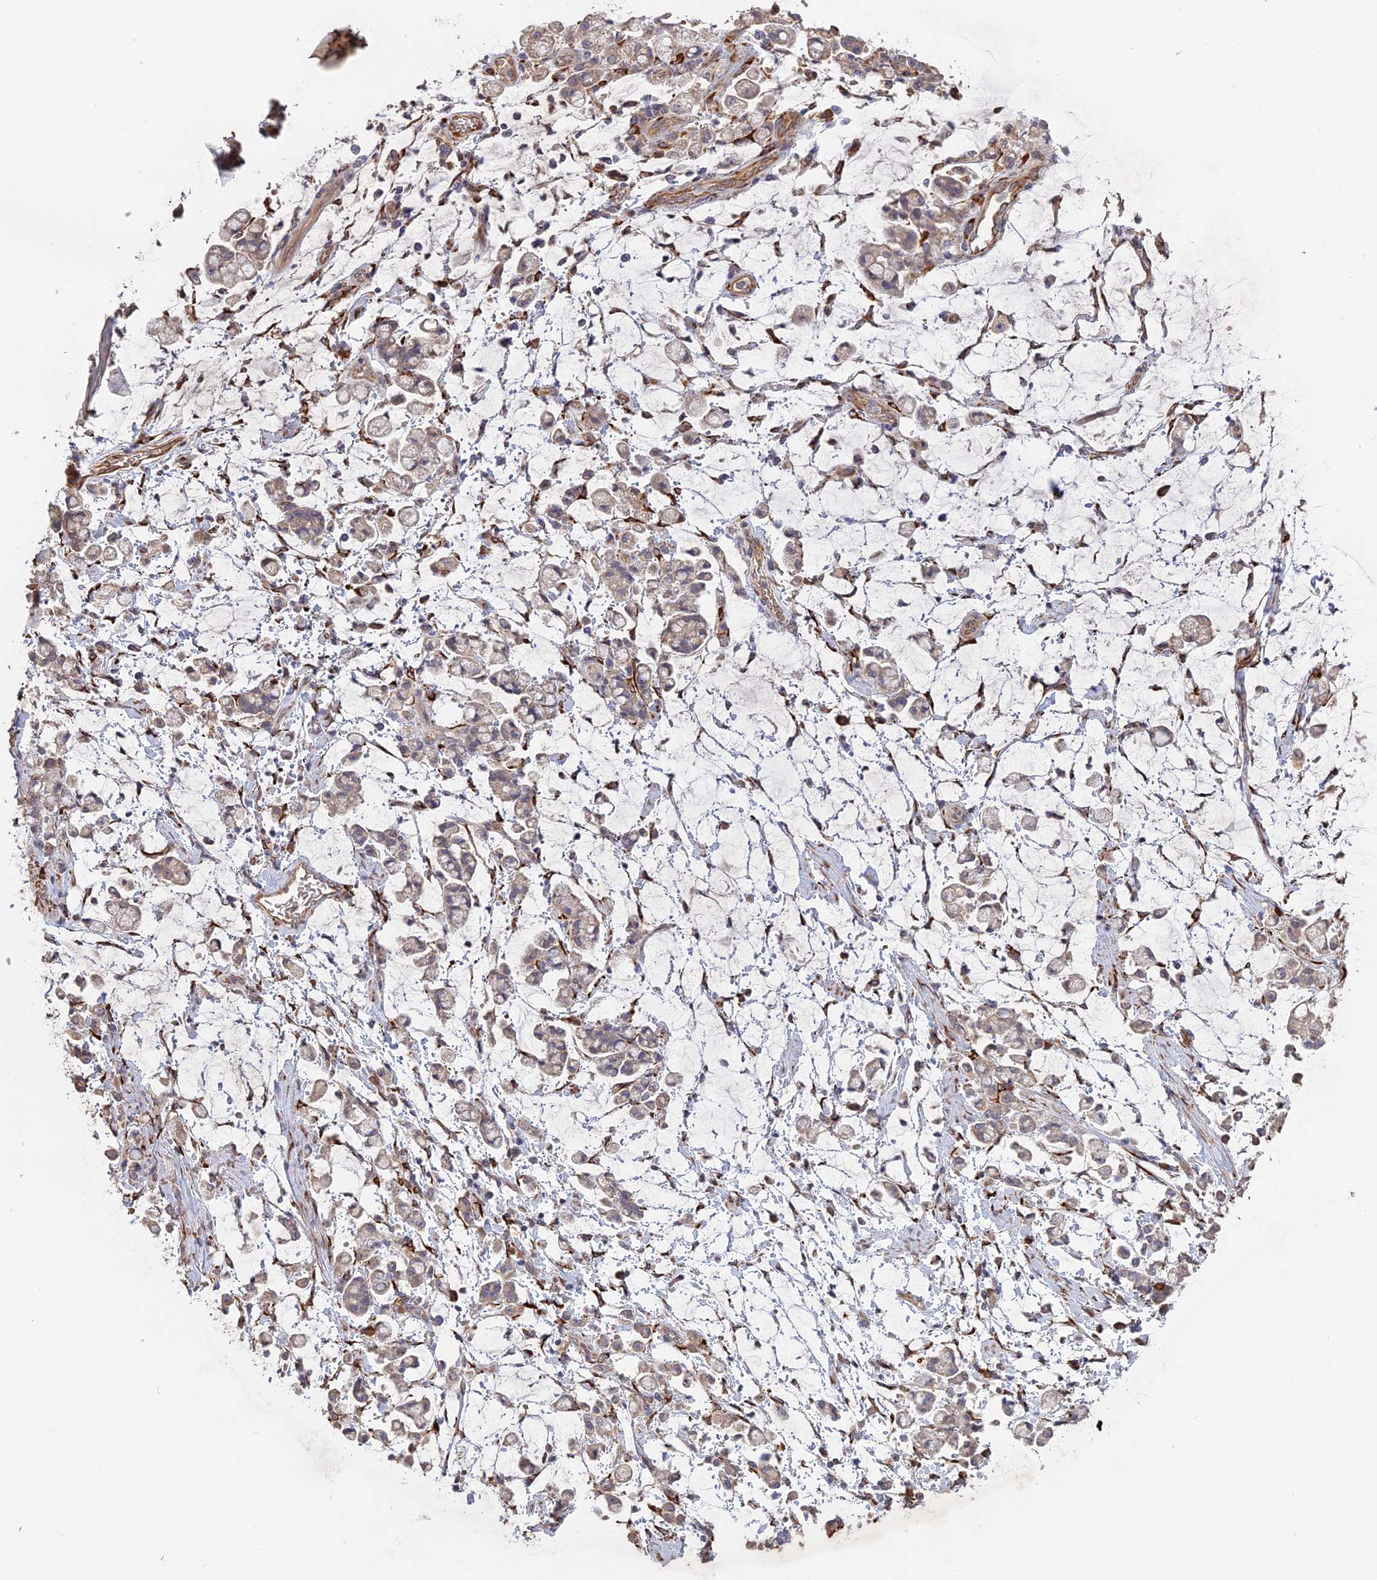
{"staining": {"intensity": "weak", "quantity": "<25%", "location": "cytoplasmic/membranous"}, "tissue": "stomach cancer", "cell_type": "Tumor cells", "image_type": "cancer", "snomed": [{"axis": "morphology", "description": "Adenocarcinoma, NOS"}, {"axis": "topography", "description": "Stomach"}], "caption": "Immunohistochemistry (IHC) of stomach adenocarcinoma demonstrates no expression in tumor cells.", "gene": "PPIC", "patient": {"sex": "female", "age": 60}}